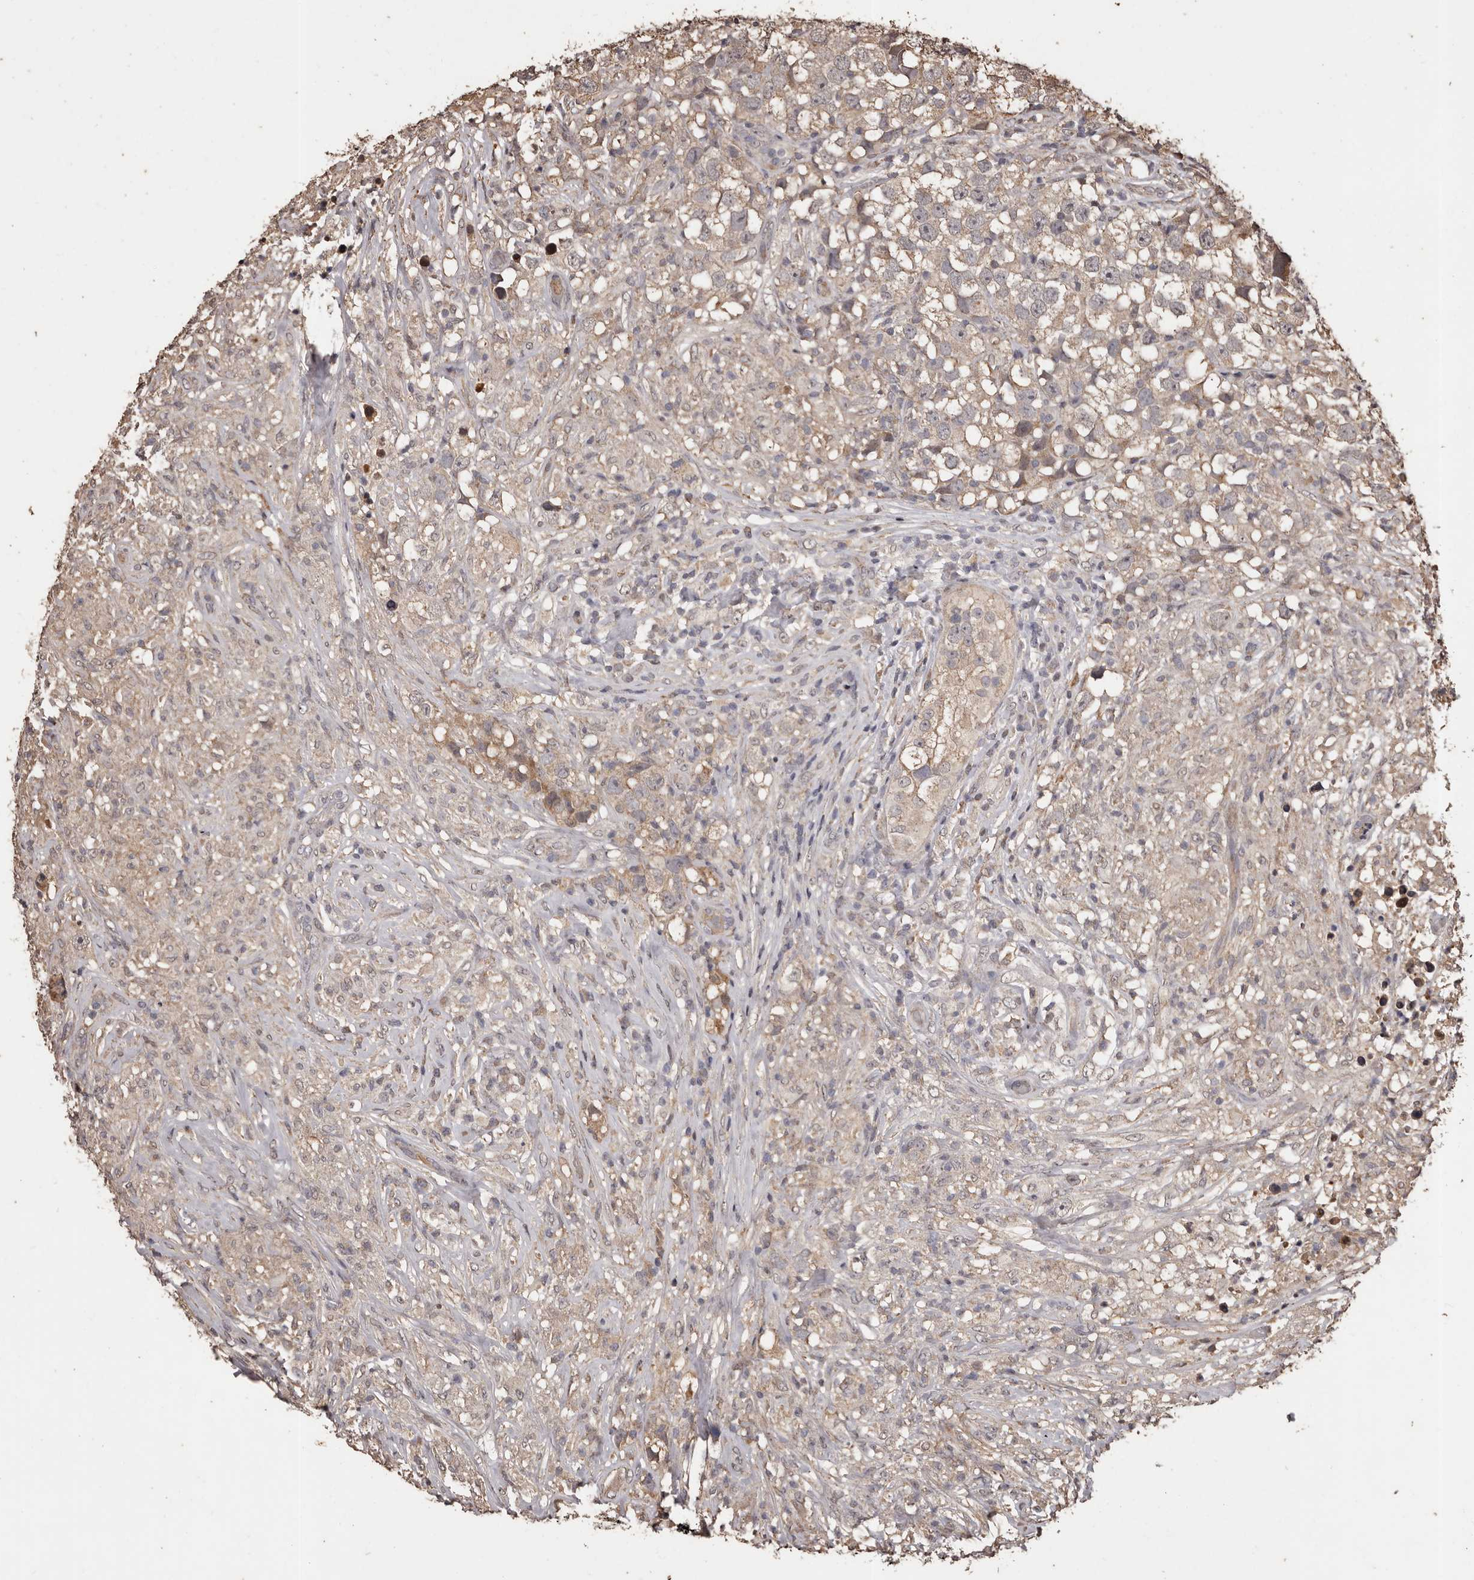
{"staining": {"intensity": "weak", "quantity": ">75%", "location": "cytoplasmic/membranous"}, "tissue": "testis cancer", "cell_type": "Tumor cells", "image_type": "cancer", "snomed": [{"axis": "morphology", "description": "Seminoma, NOS"}, {"axis": "topography", "description": "Testis"}], "caption": "High-power microscopy captured an immunohistochemistry (IHC) photomicrograph of seminoma (testis), revealing weak cytoplasmic/membranous expression in approximately >75% of tumor cells.", "gene": "NAV1", "patient": {"sex": "male", "age": 49}}